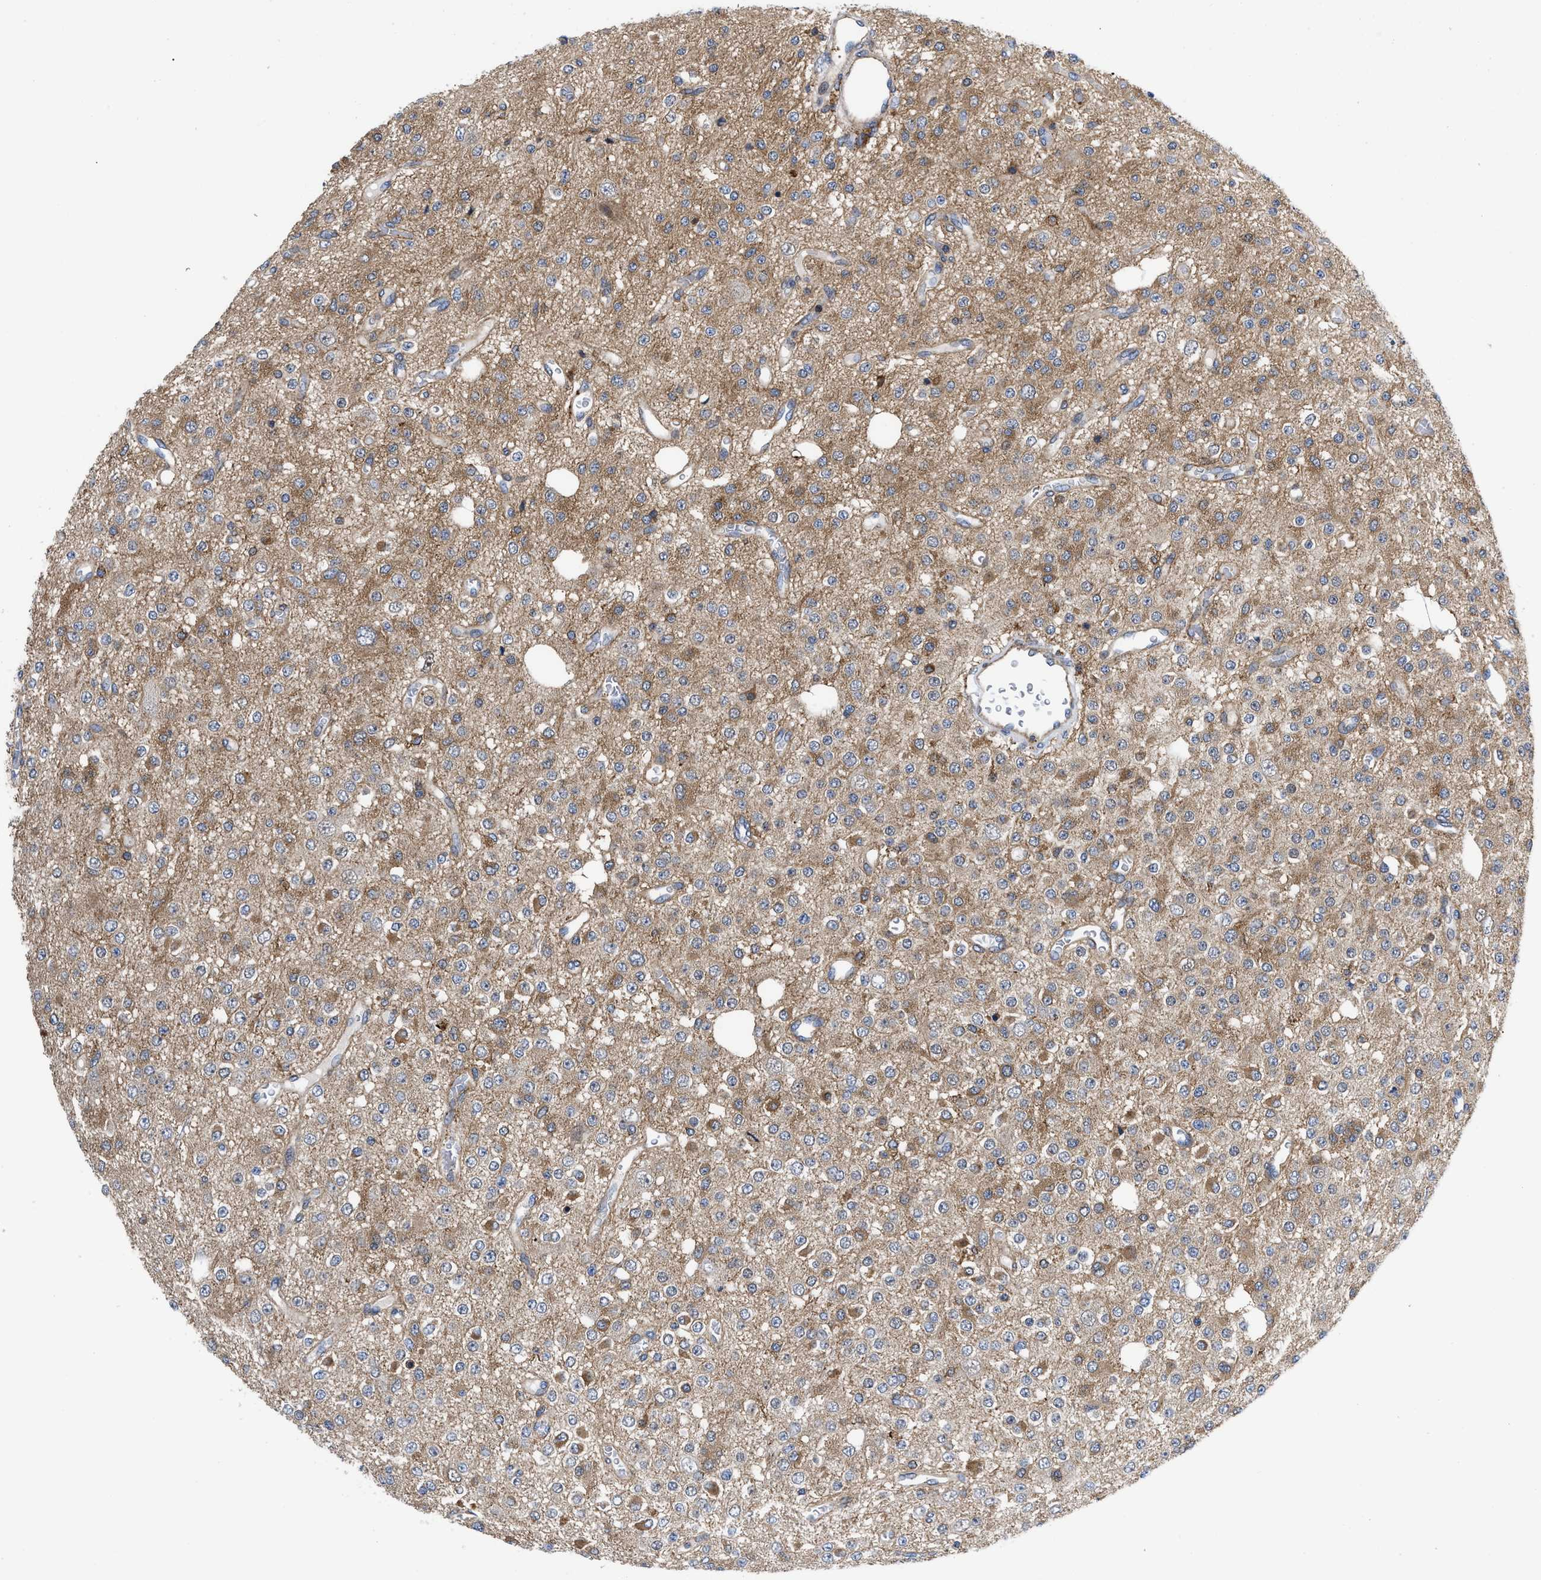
{"staining": {"intensity": "weak", "quantity": ">75%", "location": "cytoplasmic/membranous"}, "tissue": "glioma", "cell_type": "Tumor cells", "image_type": "cancer", "snomed": [{"axis": "morphology", "description": "Glioma, malignant, Low grade"}, {"axis": "topography", "description": "Brain"}], "caption": "A histopathology image showing weak cytoplasmic/membranous positivity in approximately >75% of tumor cells in glioma, as visualized by brown immunohistochemical staining.", "gene": "SPAST", "patient": {"sex": "male", "age": 38}}